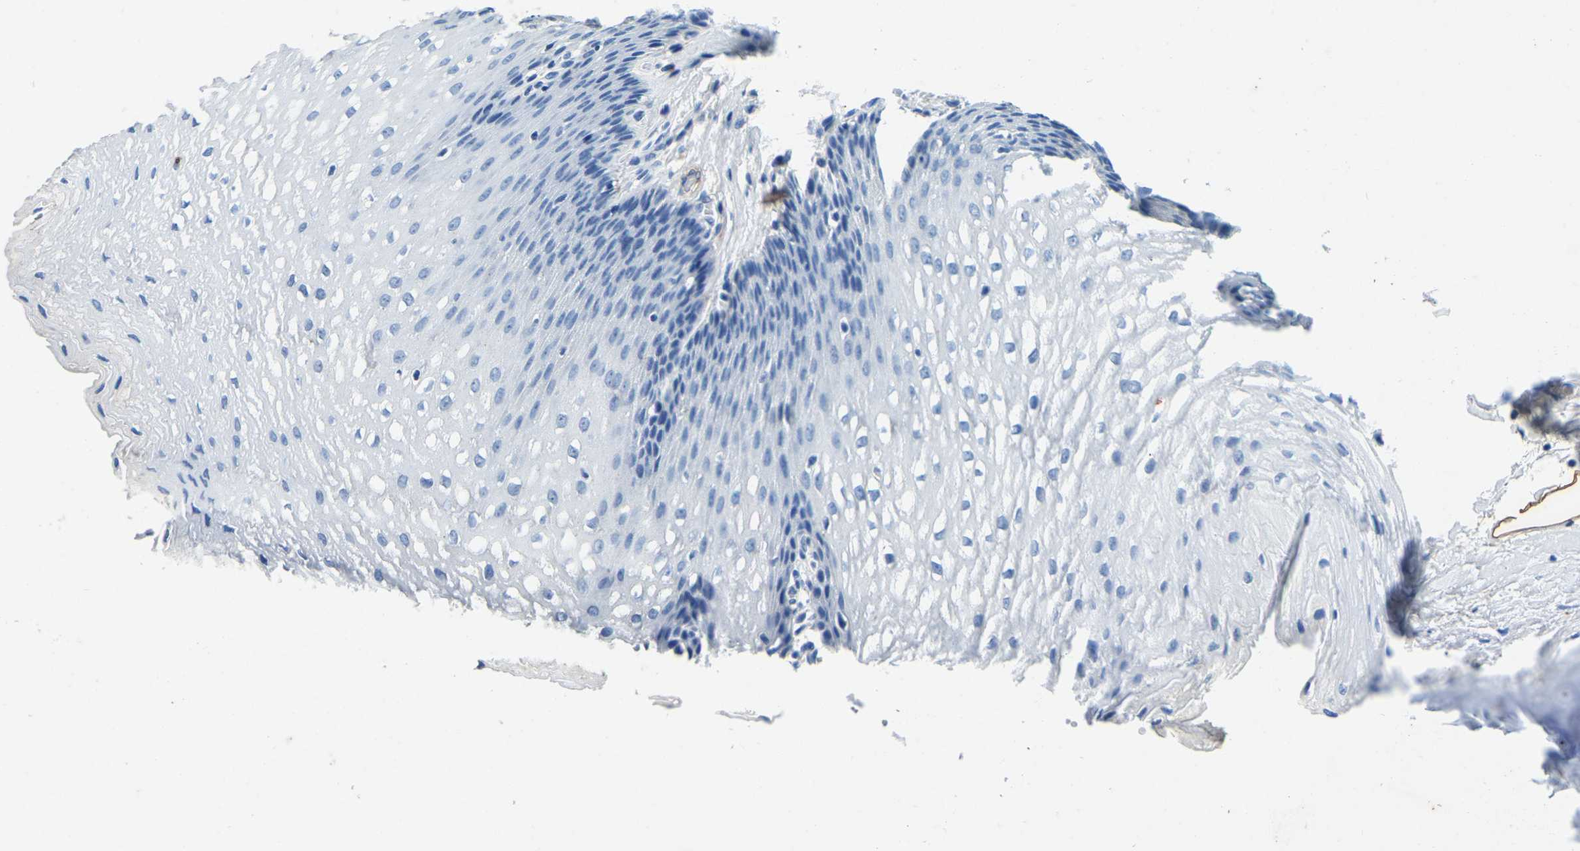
{"staining": {"intensity": "negative", "quantity": "none", "location": "none"}, "tissue": "esophagus", "cell_type": "Squamous epithelial cells", "image_type": "normal", "snomed": [{"axis": "morphology", "description": "Normal tissue, NOS"}, {"axis": "topography", "description": "Esophagus"}], "caption": "High power microscopy micrograph of an immunohistochemistry (IHC) micrograph of normal esophagus, revealing no significant staining in squamous epithelial cells. The staining is performed using DAB brown chromogen with nuclei counter-stained in using hematoxylin.", "gene": "UBN2", "patient": {"sex": "male", "age": 48}}